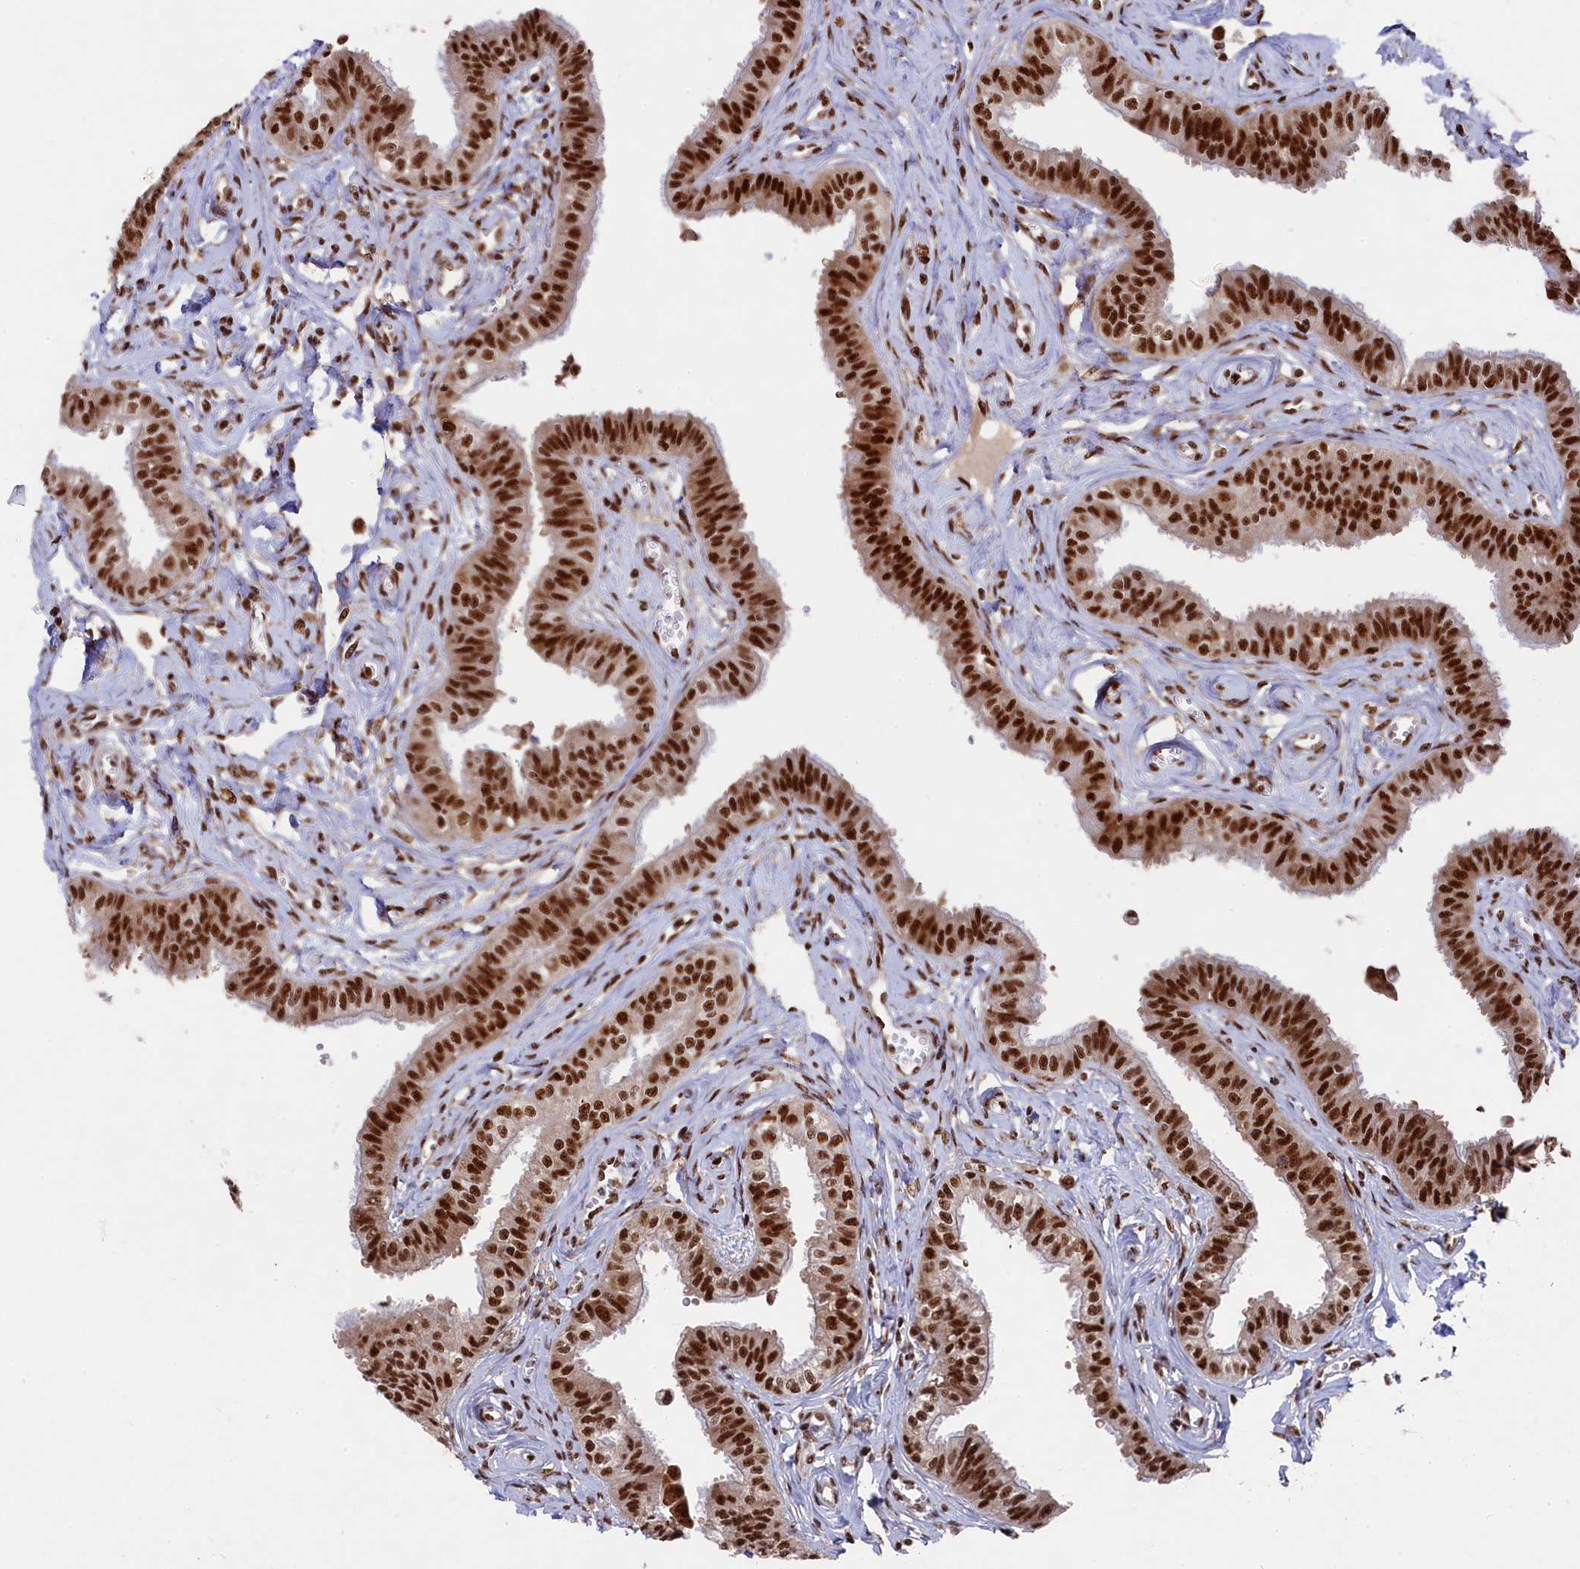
{"staining": {"intensity": "strong", "quantity": ">75%", "location": "nuclear"}, "tissue": "fallopian tube", "cell_type": "Glandular cells", "image_type": "normal", "snomed": [{"axis": "morphology", "description": "Normal tissue, NOS"}, {"axis": "morphology", "description": "Carcinoma, NOS"}, {"axis": "topography", "description": "Fallopian tube"}, {"axis": "topography", "description": "Ovary"}], "caption": "A micrograph of human fallopian tube stained for a protein exhibits strong nuclear brown staining in glandular cells. (IHC, brightfield microscopy, high magnification).", "gene": "PRPF31", "patient": {"sex": "female", "age": 59}}